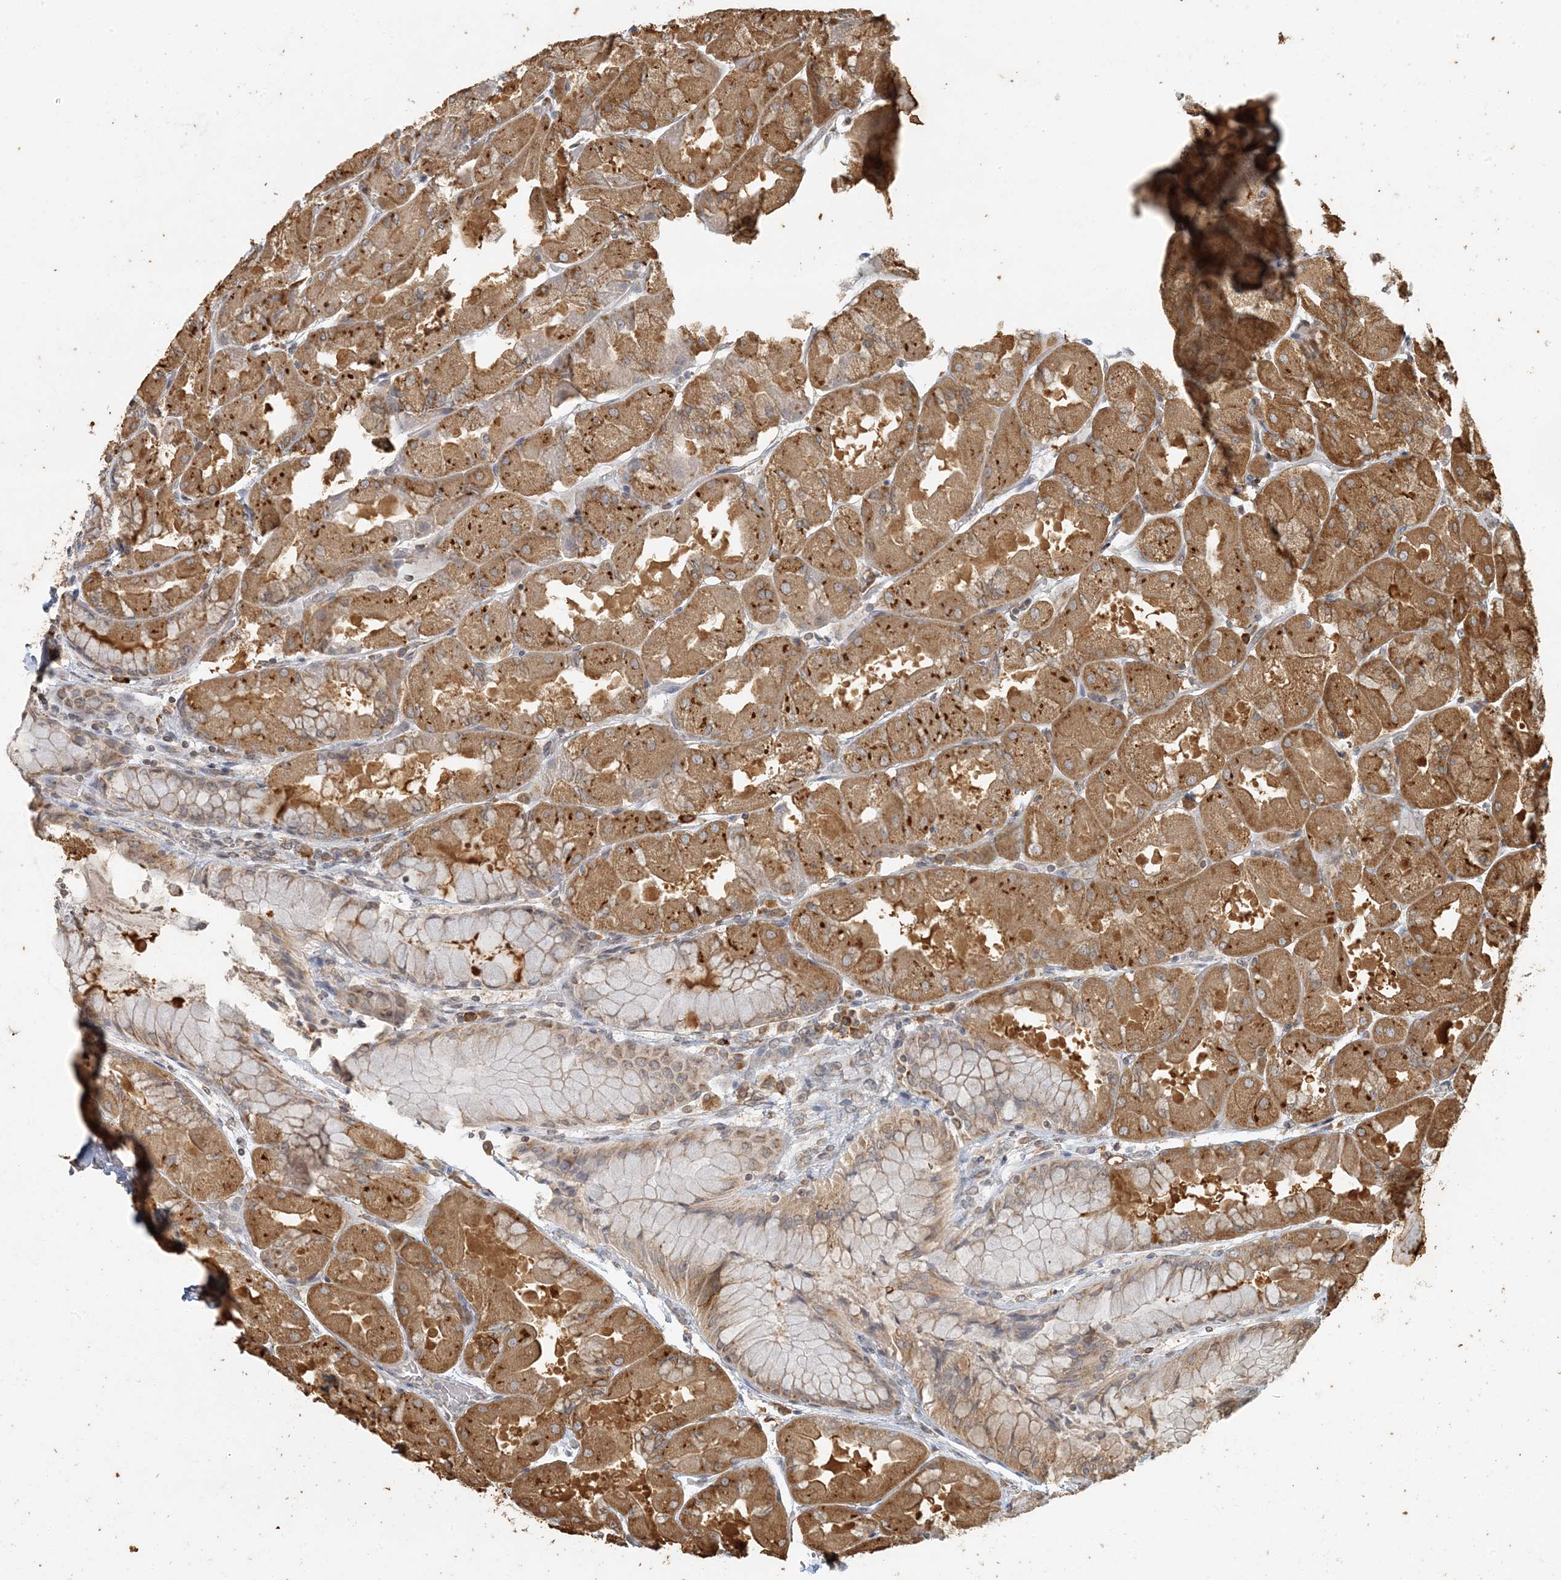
{"staining": {"intensity": "moderate", "quantity": ">75%", "location": "cytoplasmic/membranous"}, "tissue": "stomach", "cell_type": "Glandular cells", "image_type": "normal", "snomed": [{"axis": "morphology", "description": "Normal tissue, NOS"}, {"axis": "topography", "description": "Stomach"}], "caption": "A high-resolution micrograph shows IHC staining of normal stomach, which exhibits moderate cytoplasmic/membranous positivity in approximately >75% of glandular cells. The staining is performed using DAB (3,3'-diaminobenzidine) brown chromogen to label protein expression. The nuclei are counter-stained blue using hematoxylin.", "gene": "AK9", "patient": {"sex": "female", "age": 61}}